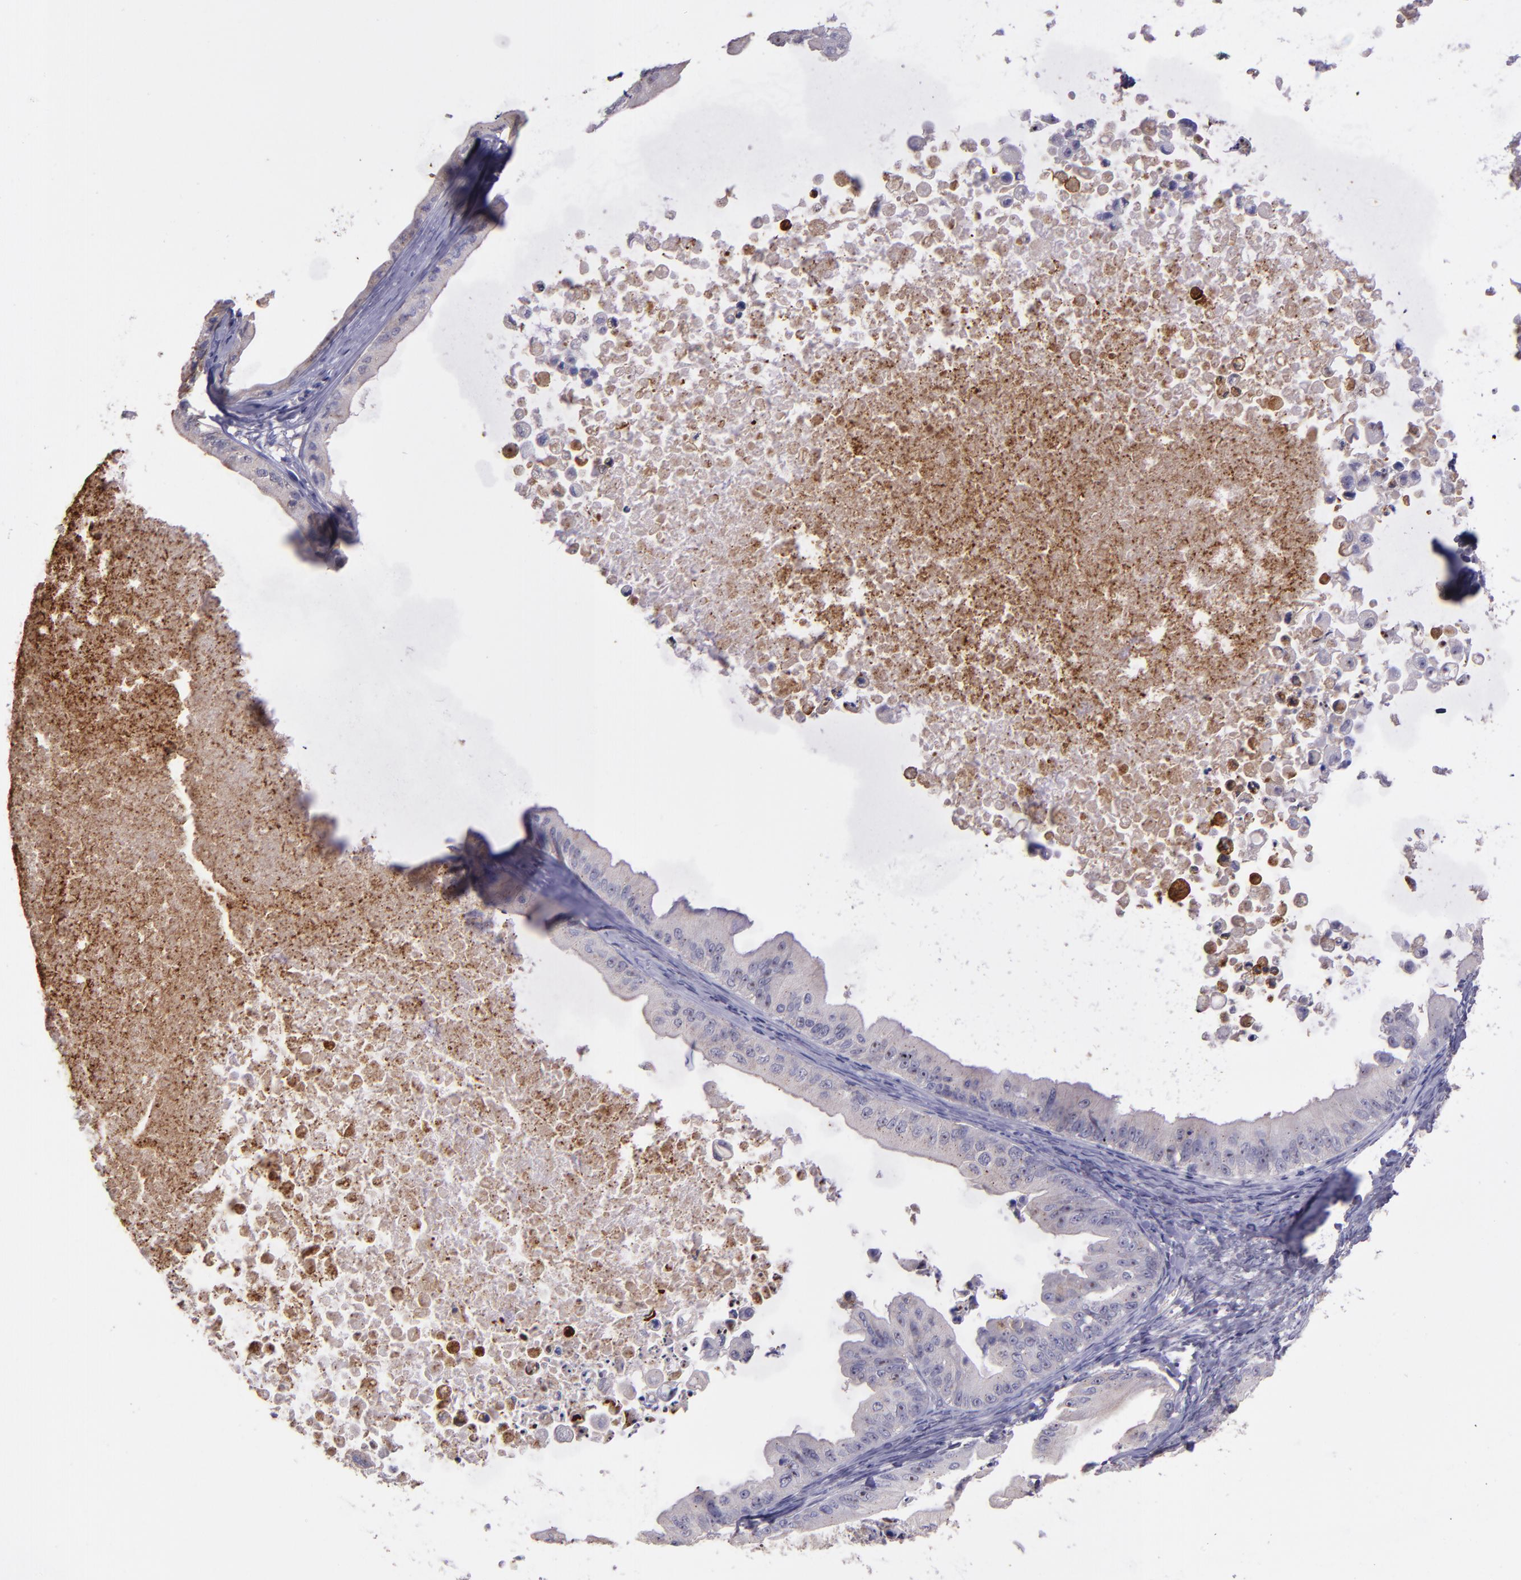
{"staining": {"intensity": "weak", "quantity": "25%-75%", "location": "cytoplasmic/membranous"}, "tissue": "ovarian cancer", "cell_type": "Tumor cells", "image_type": "cancer", "snomed": [{"axis": "morphology", "description": "Cystadenocarcinoma, mucinous, NOS"}, {"axis": "topography", "description": "Ovary"}], "caption": "Immunohistochemistry (IHC) micrograph of ovarian cancer stained for a protein (brown), which shows low levels of weak cytoplasmic/membranous positivity in approximately 25%-75% of tumor cells.", "gene": "PAPPA", "patient": {"sex": "female", "age": 37}}